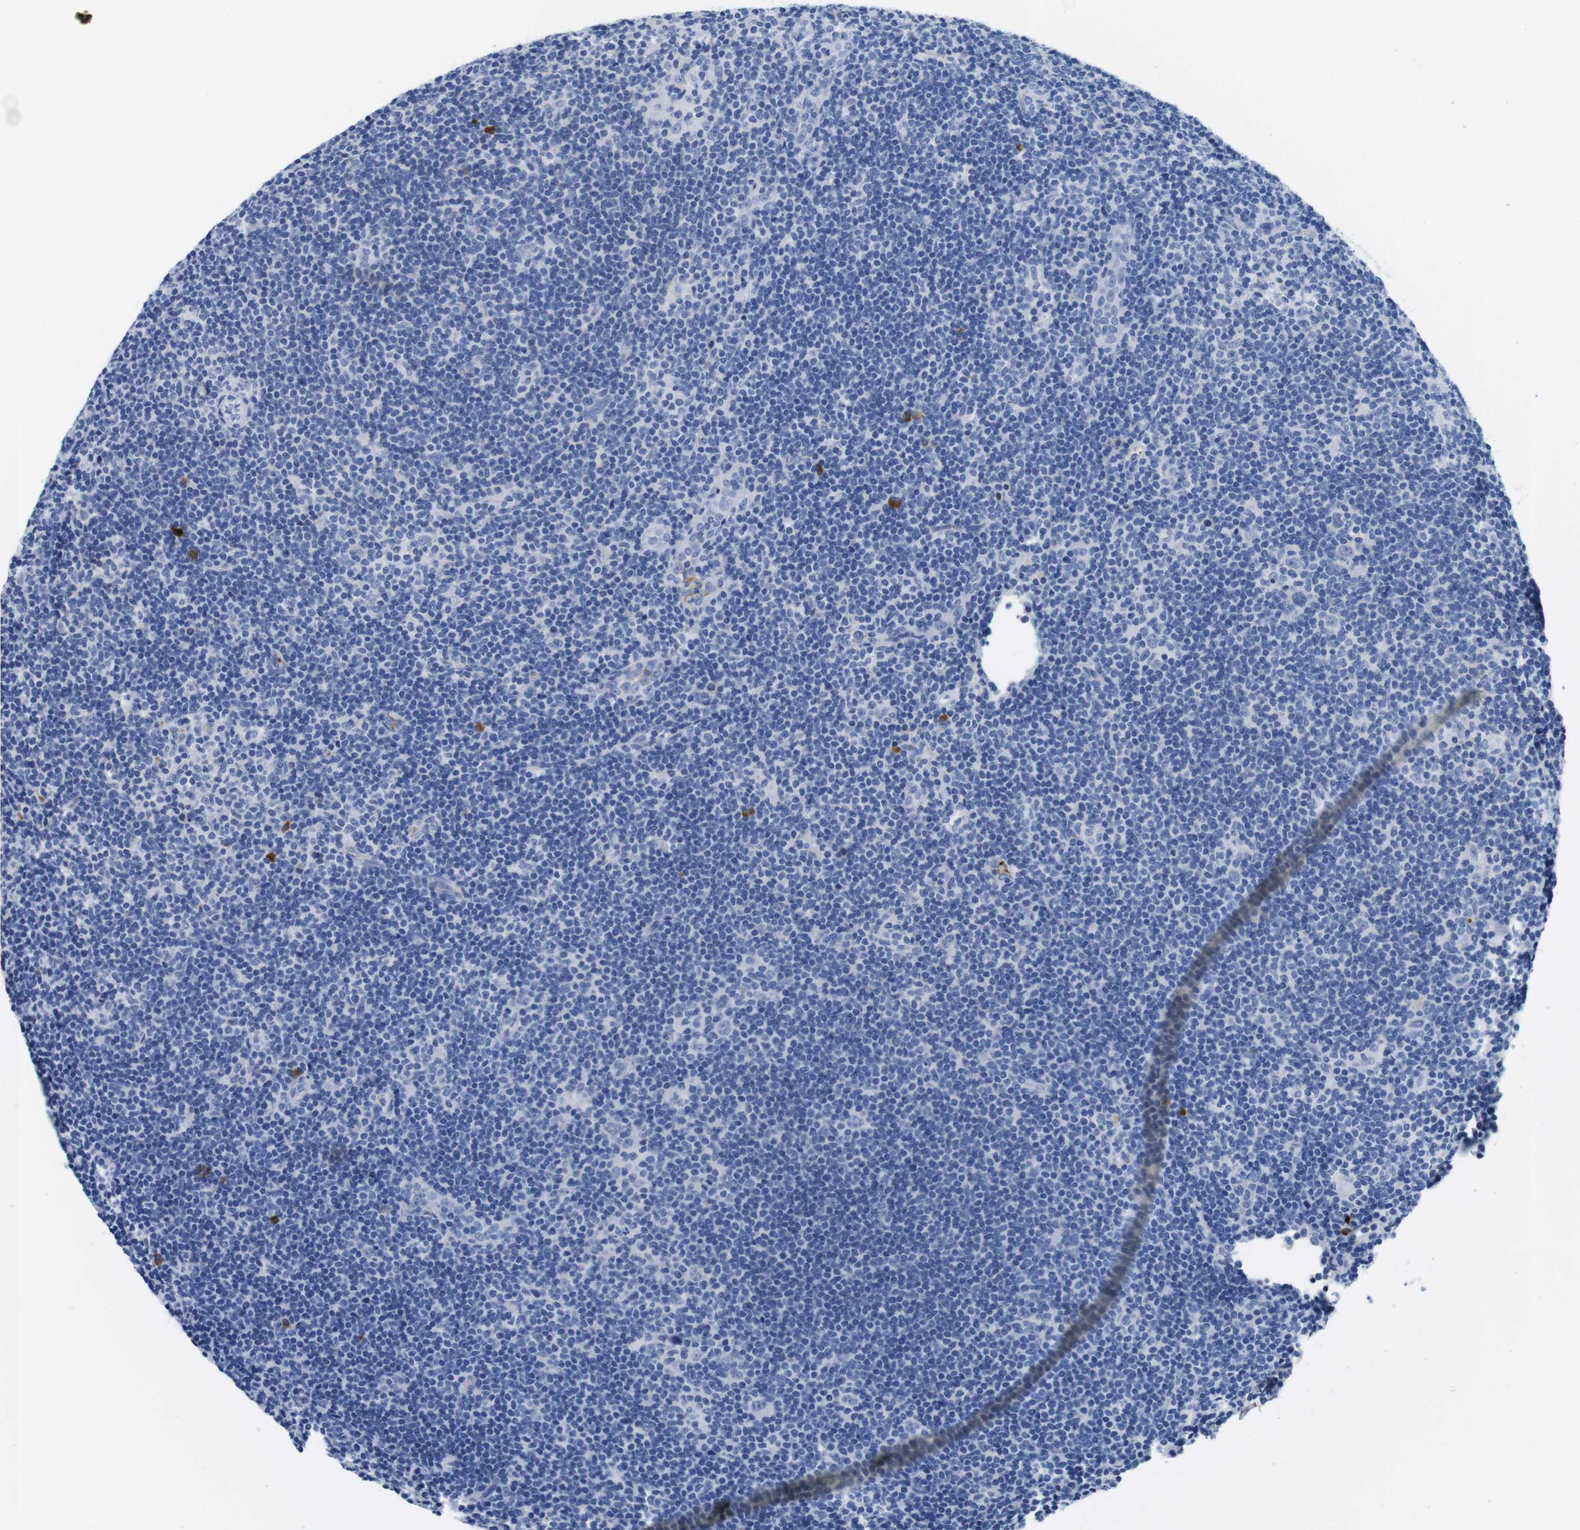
{"staining": {"intensity": "negative", "quantity": "none", "location": "none"}, "tissue": "lymphoma", "cell_type": "Tumor cells", "image_type": "cancer", "snomed": [{"axis": "morphology", "description": "Hodgkin's disease, NOS"}, {"axis": "topography", "description": "Lymph node"}], "caption": "A micrograph of lymphoma stained for a protein exhibits no brown staining in tumor cells.", "gene": "IGKC", "patient": {"sex": "female", "age": 57}}